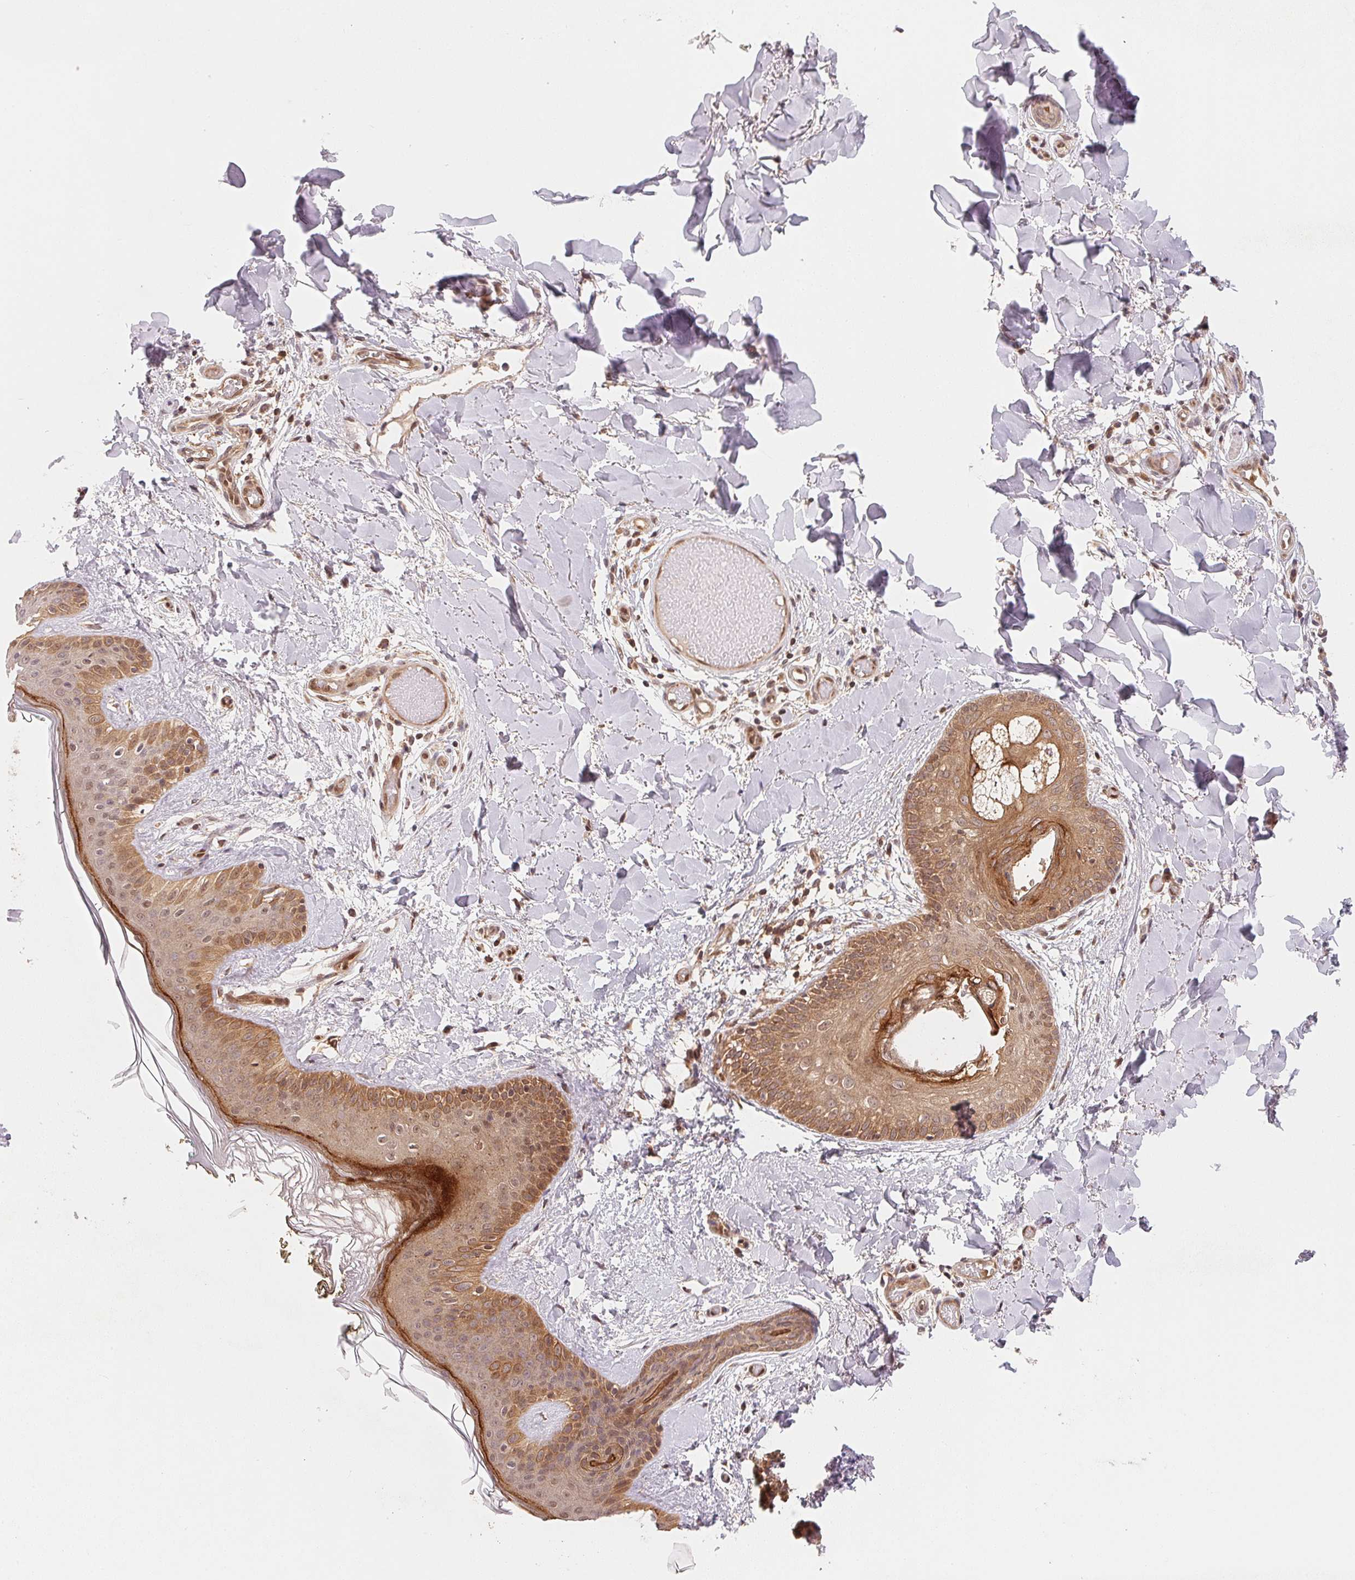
{"staining": {"intensity": "moderate", "quantity": ">75%", "location": "cytoplasmic/membranous,nuclear"}, "tissue": "skin", "cell_type": "Fibroblasts", "image_type": "normal", "snomed": [{"axis": "morphology", "description": "Normal tissue, NOS"}, {"axis": "topography", "description": "Skin"}], "caption": "About >75% of fibroblasts in benign skin display moderate cytoplasmic/membranous,nuclear protein positivity as visualized by brown immunohistochemical staining.", "gene": "CCDC102B", "patient": {"sex": "female", "age": 34}}